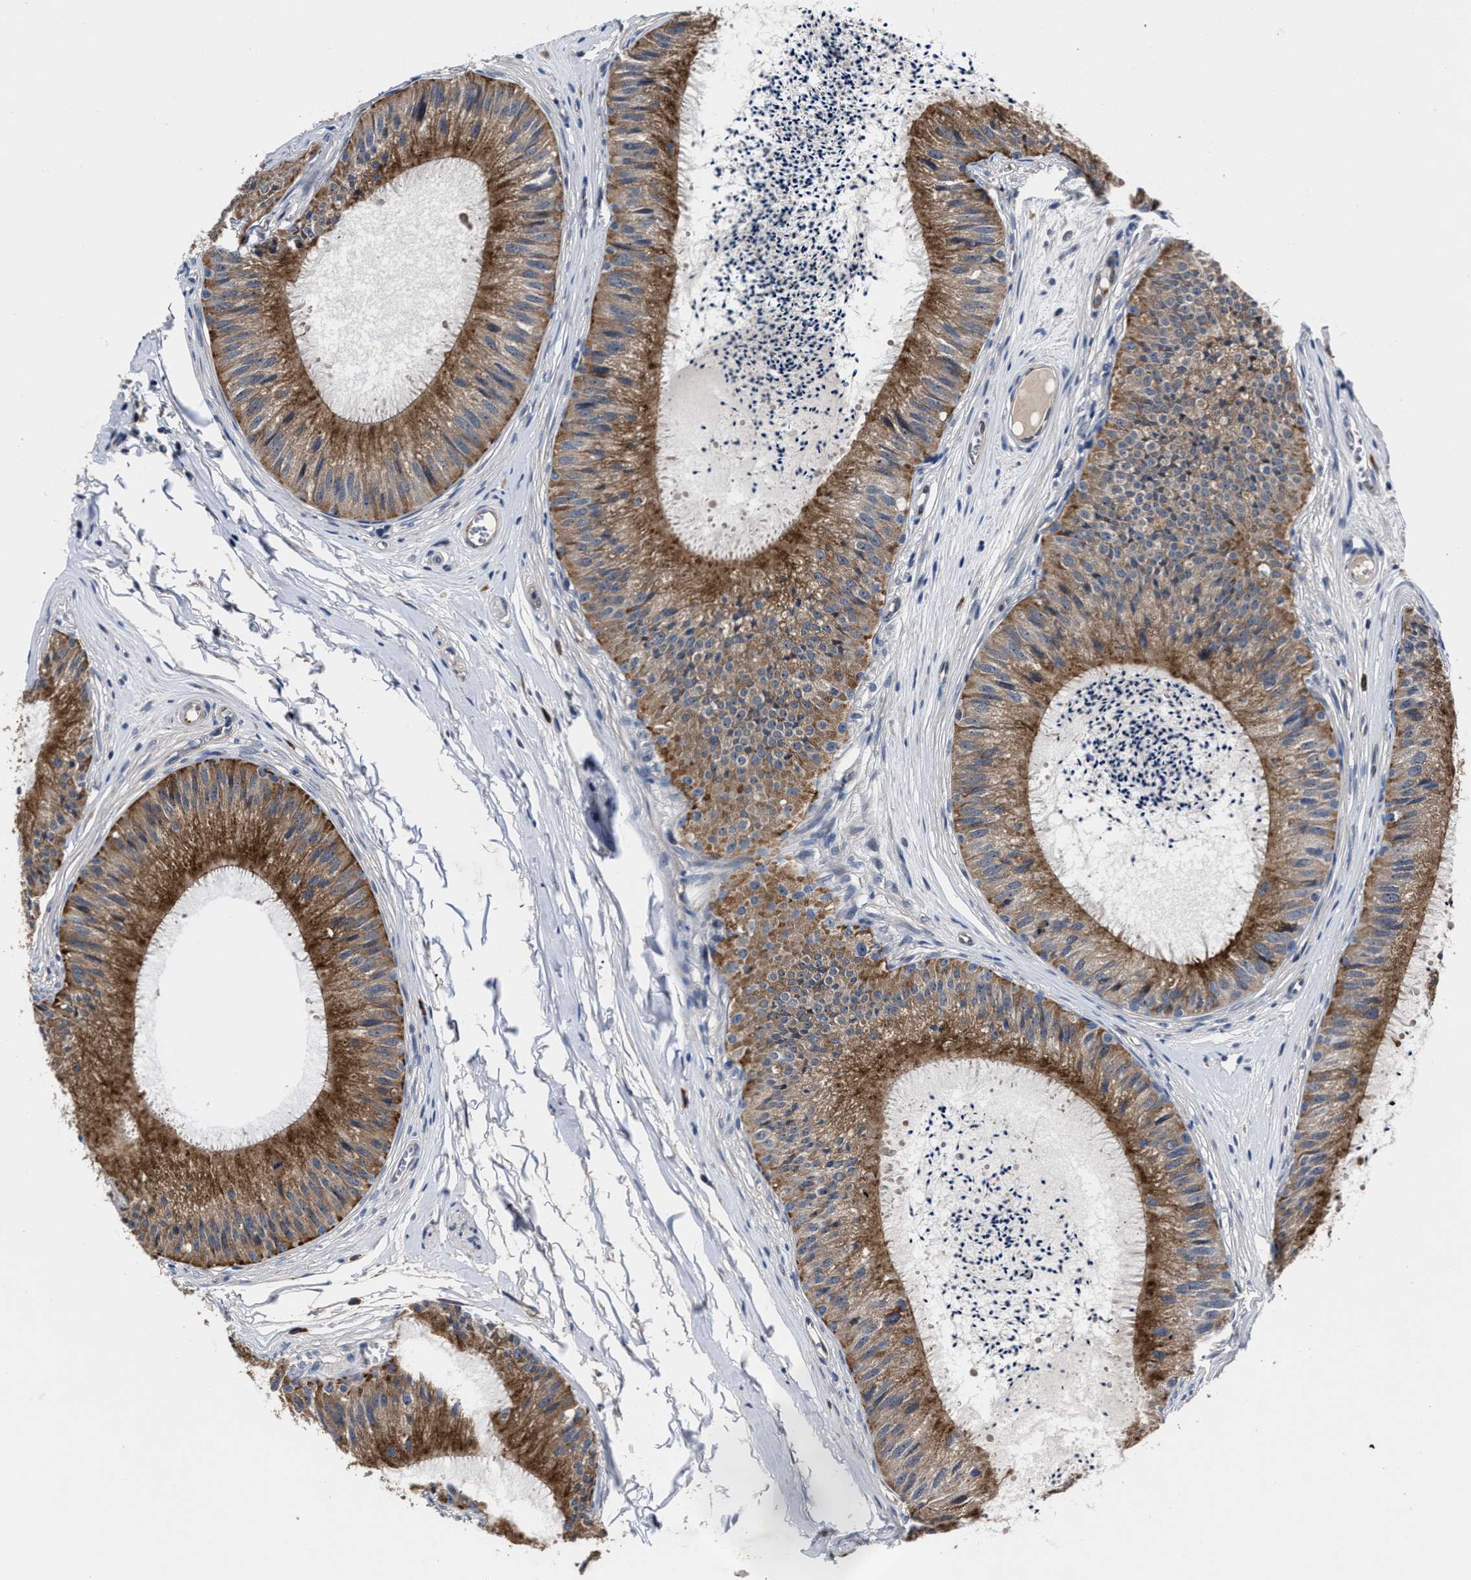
{"staining": {"intensity": "moderate", "quantity": ">75%", "location": "cytoplasmic/membranous"}, "tissue": "epididymis", "cell_type": "Glandular cells", "image_type": "normal", "snomed": [{"axis": "morphology", "description": "Normal tissue, NOS"}, {"axis": "topography", "description": "Epididymis"}], "caption": "Immunohistochemistry (IHC) histopathology image of unremarkable epididymis: human epididymis stained using immunohistochemistry demonstrates medium levels of moderate protein expression localized specifically in the cytoplasmic/membranous of glandular cells, appearing as a cytoplasmic/membranous brown color.", "gene": "RSBN1L", "patient": {"sex": "male", "age": 31}}